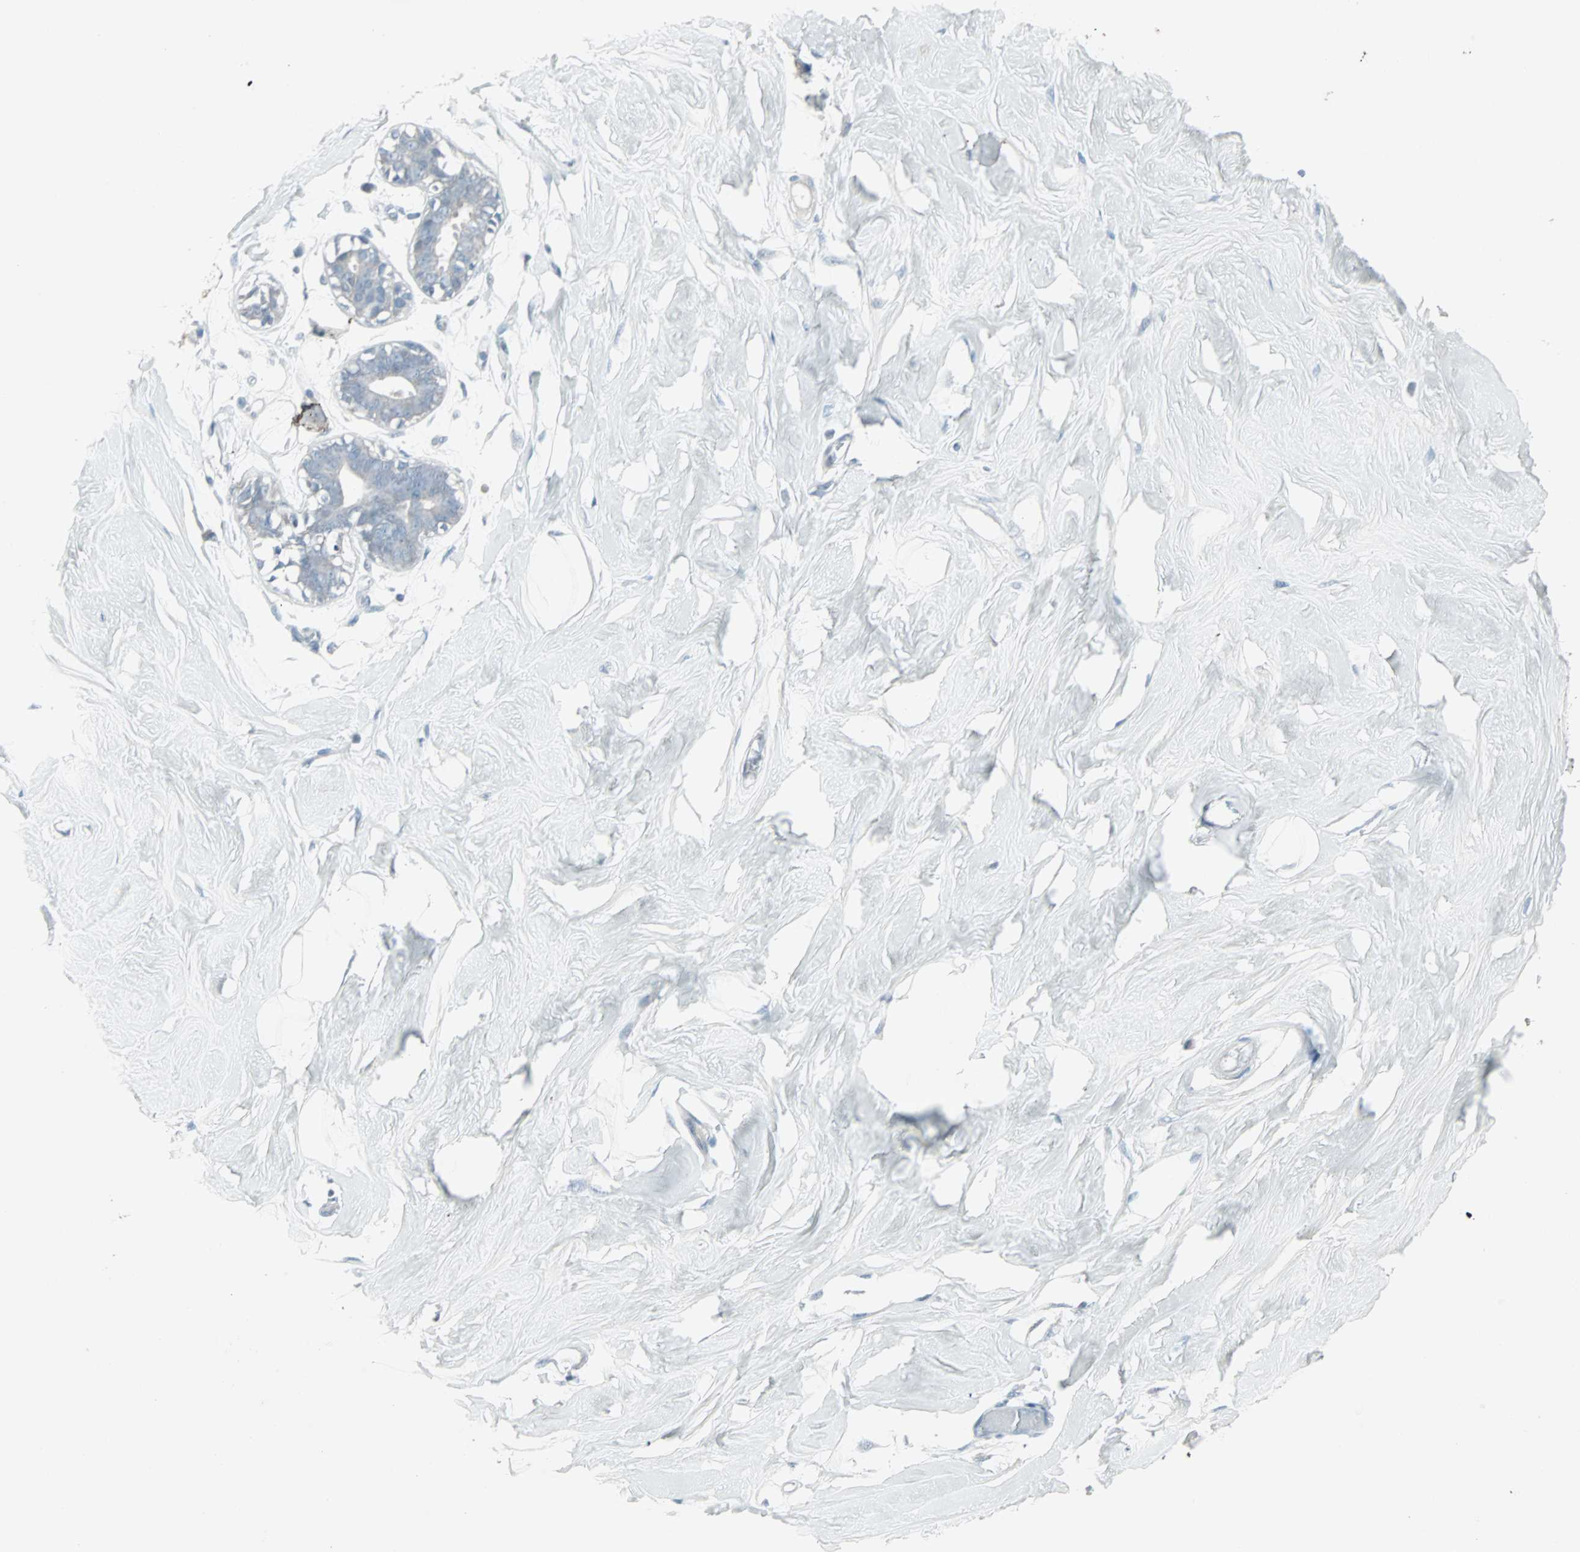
{"staining": {"intensity": "negative", "quantity": "none", "location": "none"}, "tissue": "breast", "cell_type": "Adipocytes", "image_type": "normal", "snomed": [{"axis": "morphology", "description": "Normal tissue, NOS"}, {"axis": "topography", "description": "Breast"}, {"axis": "topography", "description": "Soft tissue"}], "caption": "DAB immunohistochemical staining of normal human breast exhibits no significant positivity in adipocytes. Nuclei are stained in blue.", "gene": "LANCL3", "patient": {"sex": "female", "age": 25}}